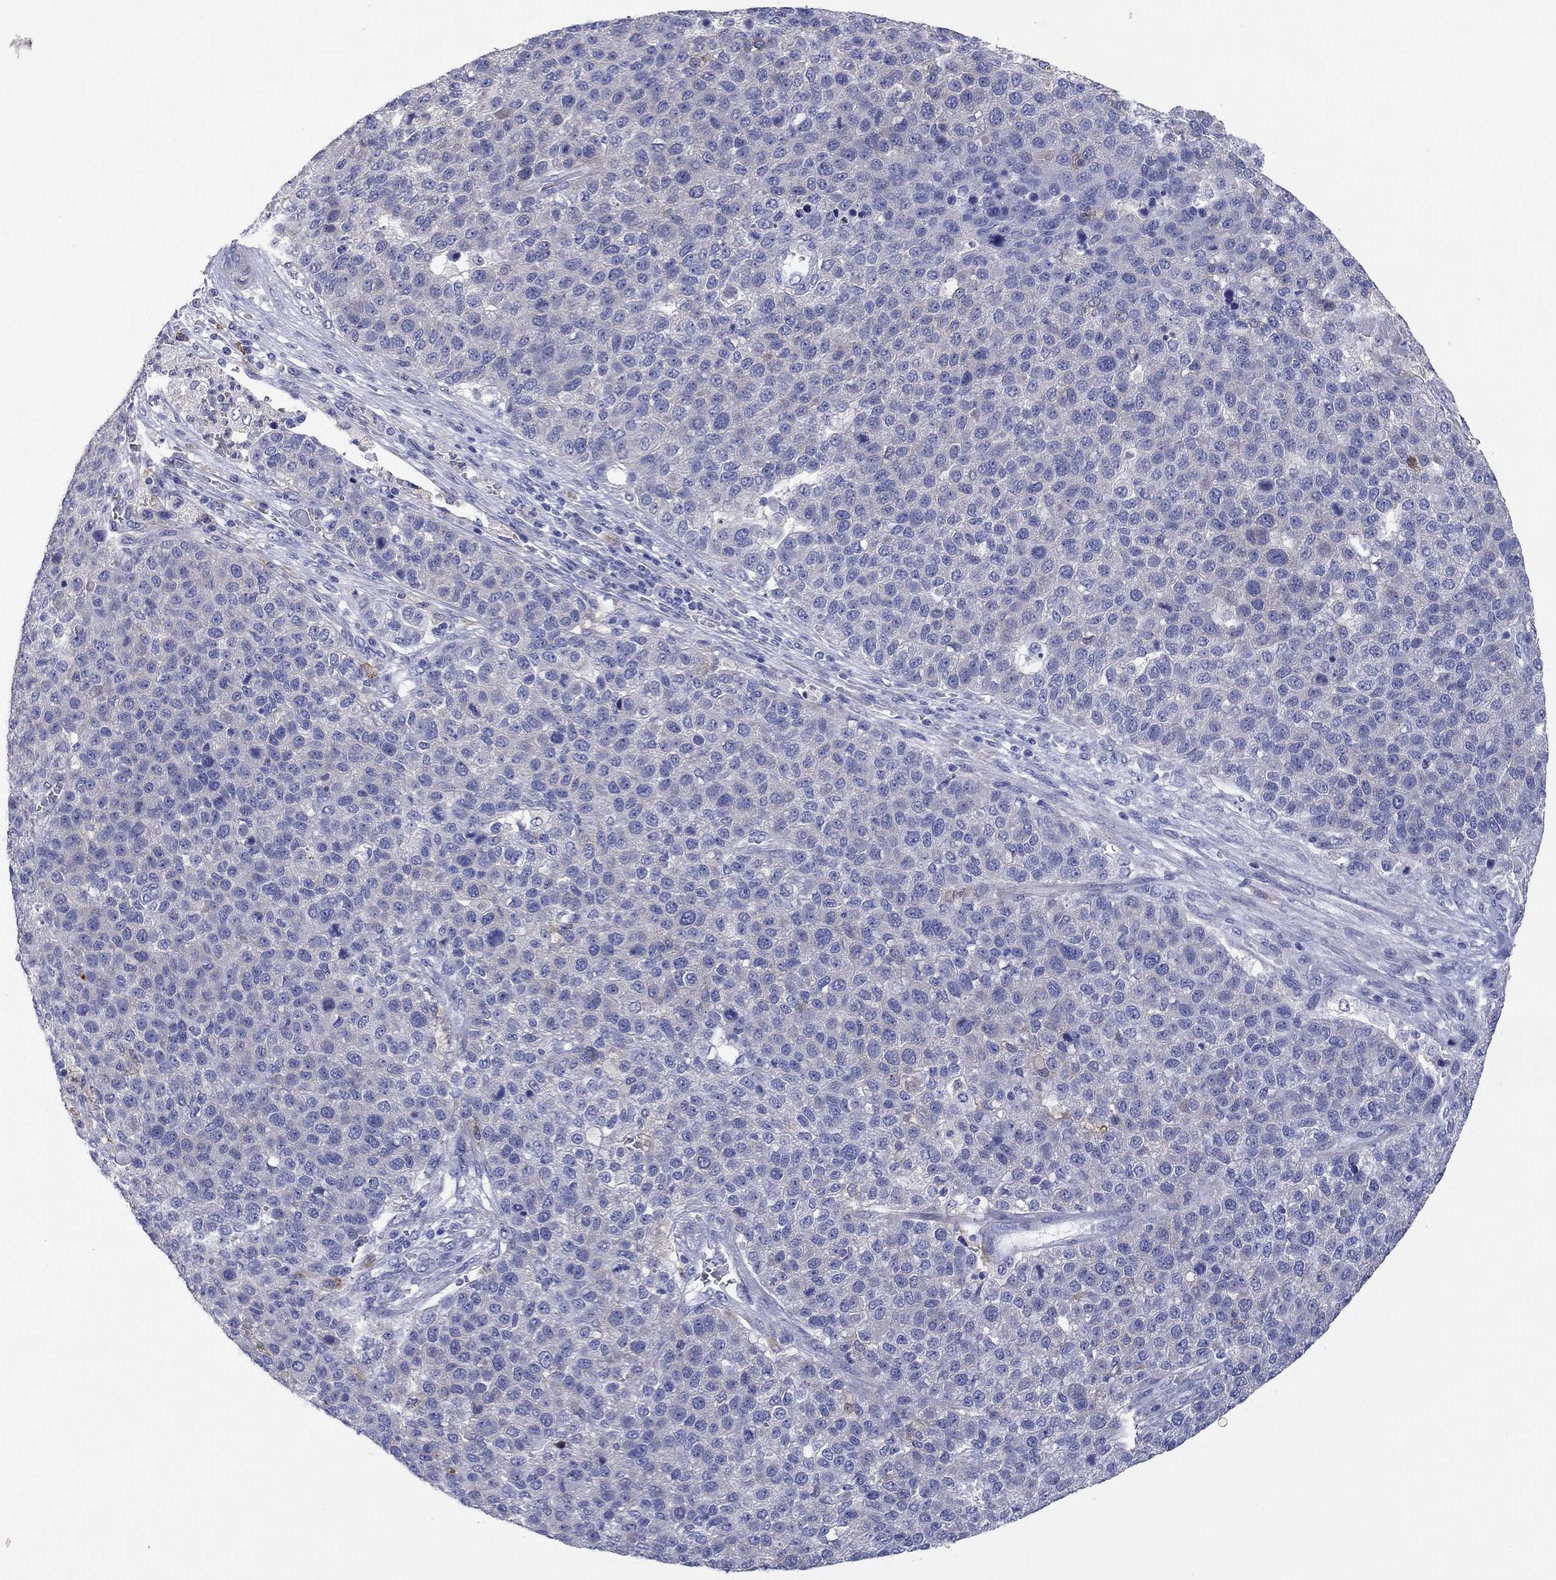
{"staining": {"intensity": "negative", "quantity": "none", "location": "none"}, "tissue": "pancreatic cancer", "cell_type": "Tumor cells", "image_type": "cancer", "snomed": [{"axis": "morphology", "description": "Adenocarcinoma, NOS"}, {"axis": "topography", "description": "Pancreas"}], "caption": "A high-resolution histopathology image shows immunohistochemistry (IHC) staining of pancreatic cancer, which reveals no significant positivity in tumor cells.", "gene": "HDC", "patient": {"sex": "female", "age": 61}}